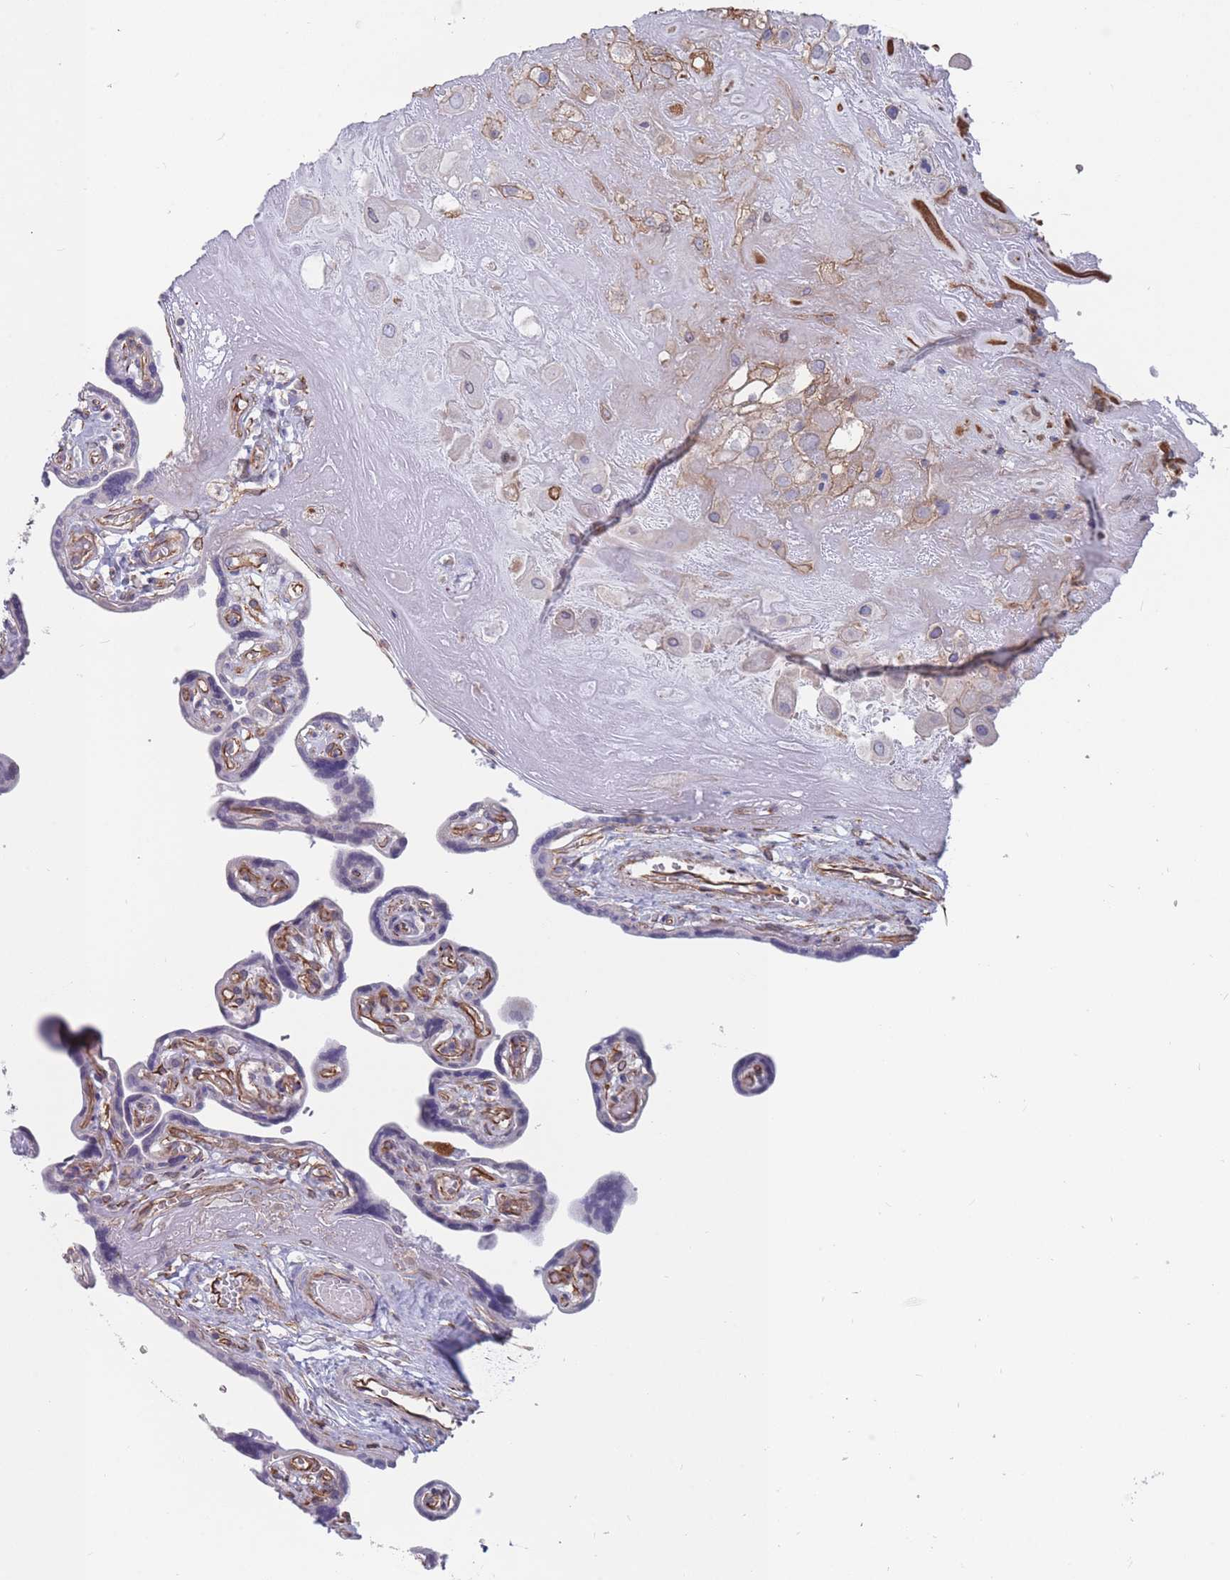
{"staining": {"intensity": "weak", "quantity": "<25%", "location": "cytoplasmic/membranous"}, "tissue": "placenta", "cell_type": "Decidual cells", "image_type": "normal", "snomed": [{"axis": "morphology", "description": "Normal tissue, NOS"}, {"axis": "topography", "description": "Placenta"}], "caption": "IHC of benign human placenta demonstrates no positivity in decidual cells. (Stains: DAB IHC with hematoxylin counter stain, Microscopy: brightfield microscopy at high magnification).", "gene": "SLC1A6", "patient": {"sex": "female", "age": 32}}